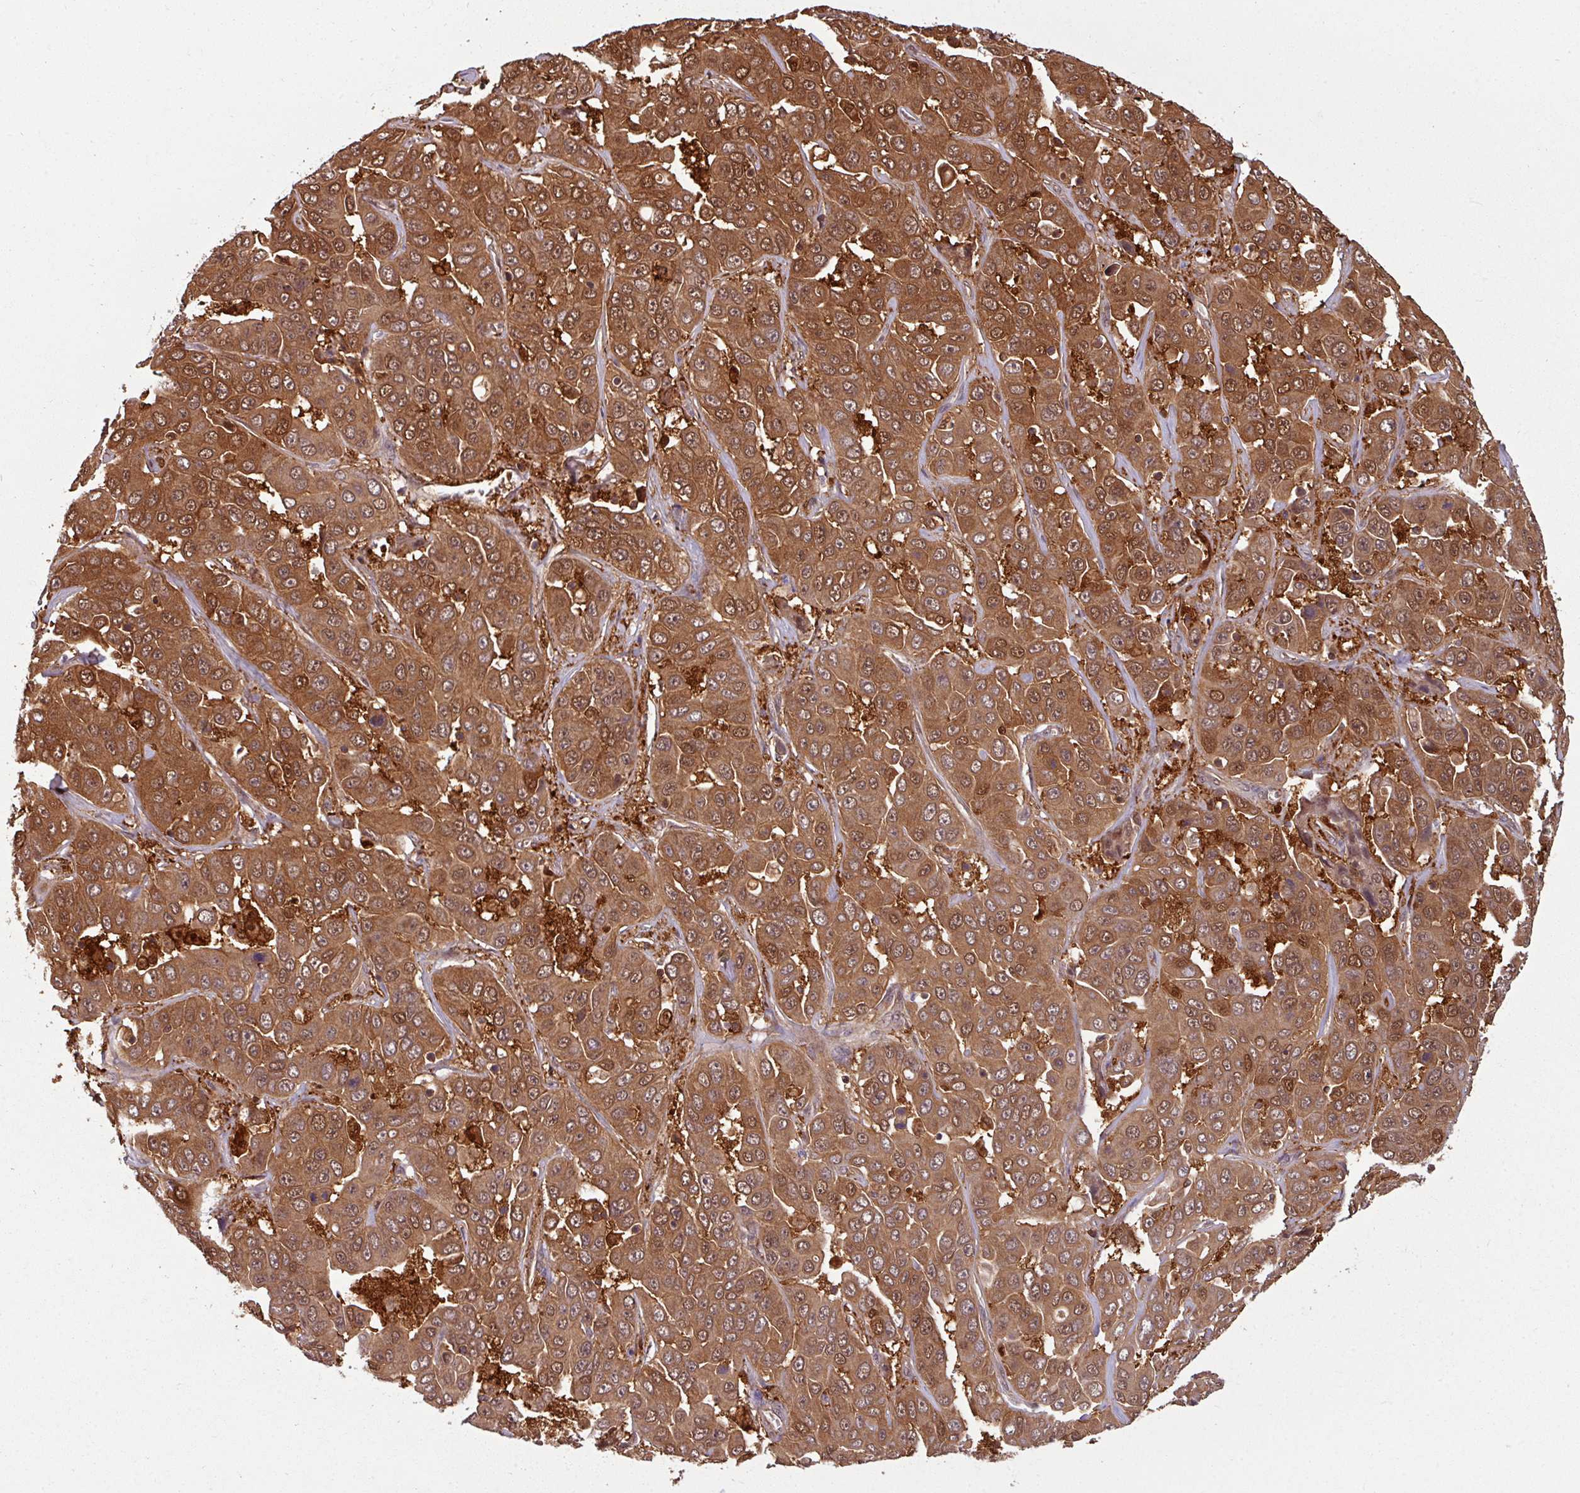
{"staining": {"intensity": "moderate", "quantity": ">75%", "location": "cytoplasmic/membranous,nuclear"}, "tissue": "liver cancer", "cell_type": "Tumor cells", "image_type": "cancer", "snomed": [{"axis": "morphology", "description": "Cholangiocarcinoma"}, {"axis": "topography", "description": "Liver"}], "caption": "DAB immunohistochemical staining of liver cholangiocarcinoma reveals moderate cytoplasmic/membranous and nuclear protein expression in approximately >75% of tumor cells.", "gene": "KCTD11", "patient": {"sex": "female", "age": 52}}